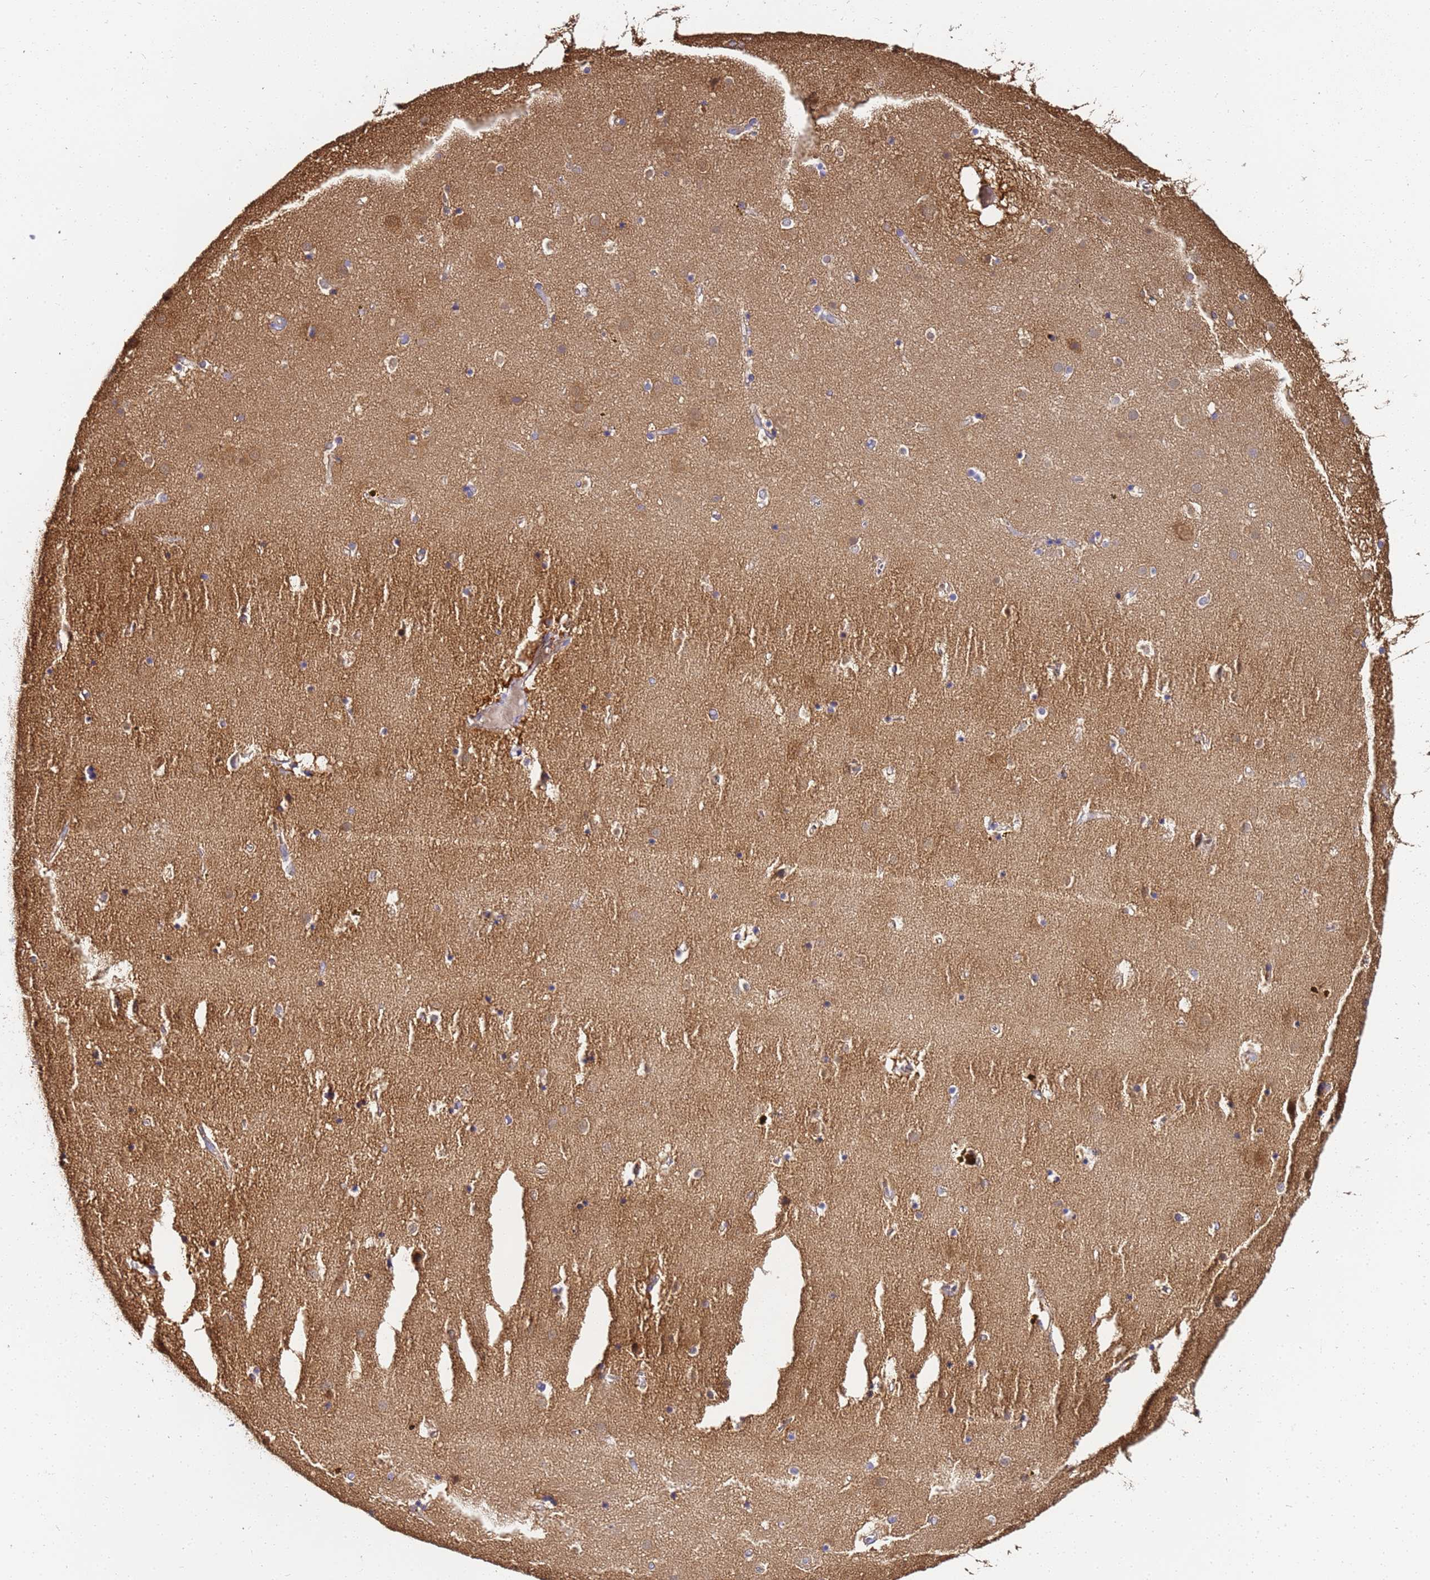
{"staining": {"intensity": "weak", "quantity": "<25%", "location": "cytoplasmic/membranous"}, "tissue": "caudate", "cell_type": "Glial cells", "image_type": "normal", "snomed": [{"axis": "morphology", "description": "Normal tissue, NOS"}, {"axis": "topography", "description": "Lateral ventricle wall"}], "caption": "DAB (3,3'-diaminobenzidine) immunohistochemical staining of benign caudate displays no significant staining in glial cells.", "gene": "NME1", "patient": {"sex": "male", "age": 70}}